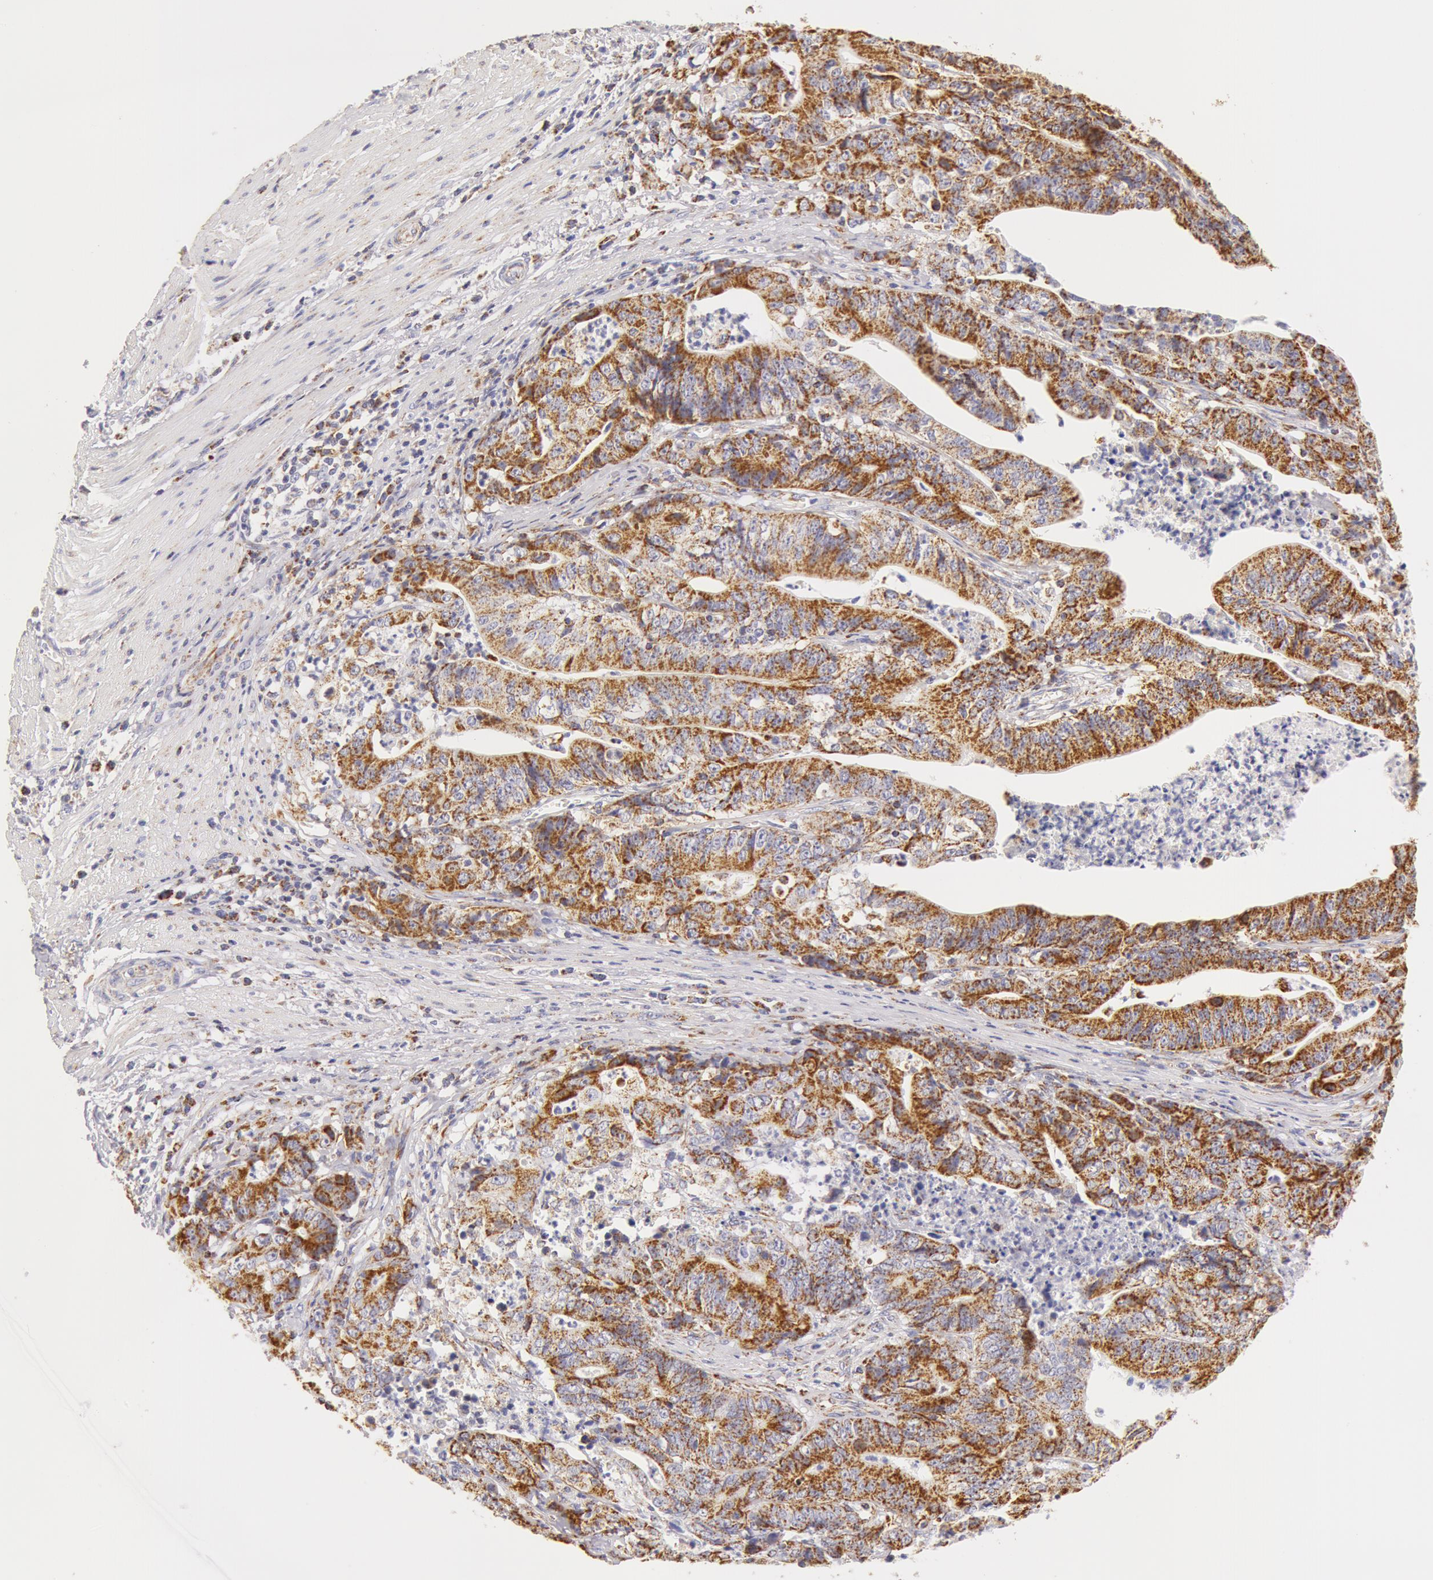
{"staining": {"intensity": "moderate", "quantity": ">75%", "location": "cytoplasmic/membranous"}, "tissue": "stomach cancer", "cell_type": "Tumor cells", "image_type": "cancer", "snomed": [{"axis": "morphology", "description": "Adenocarcinoma, NOS"}, {"axis": "topography", "description": "Stomach, lower"}], "caption": "Moderate cytoplasmic/membranous expression for a protein is present in about >75% of tumor cells of adenocarcinoma (stomach) using IHC.", "gene": "ATP5F1B", "patient": {"sex": "female", "age": 86}}